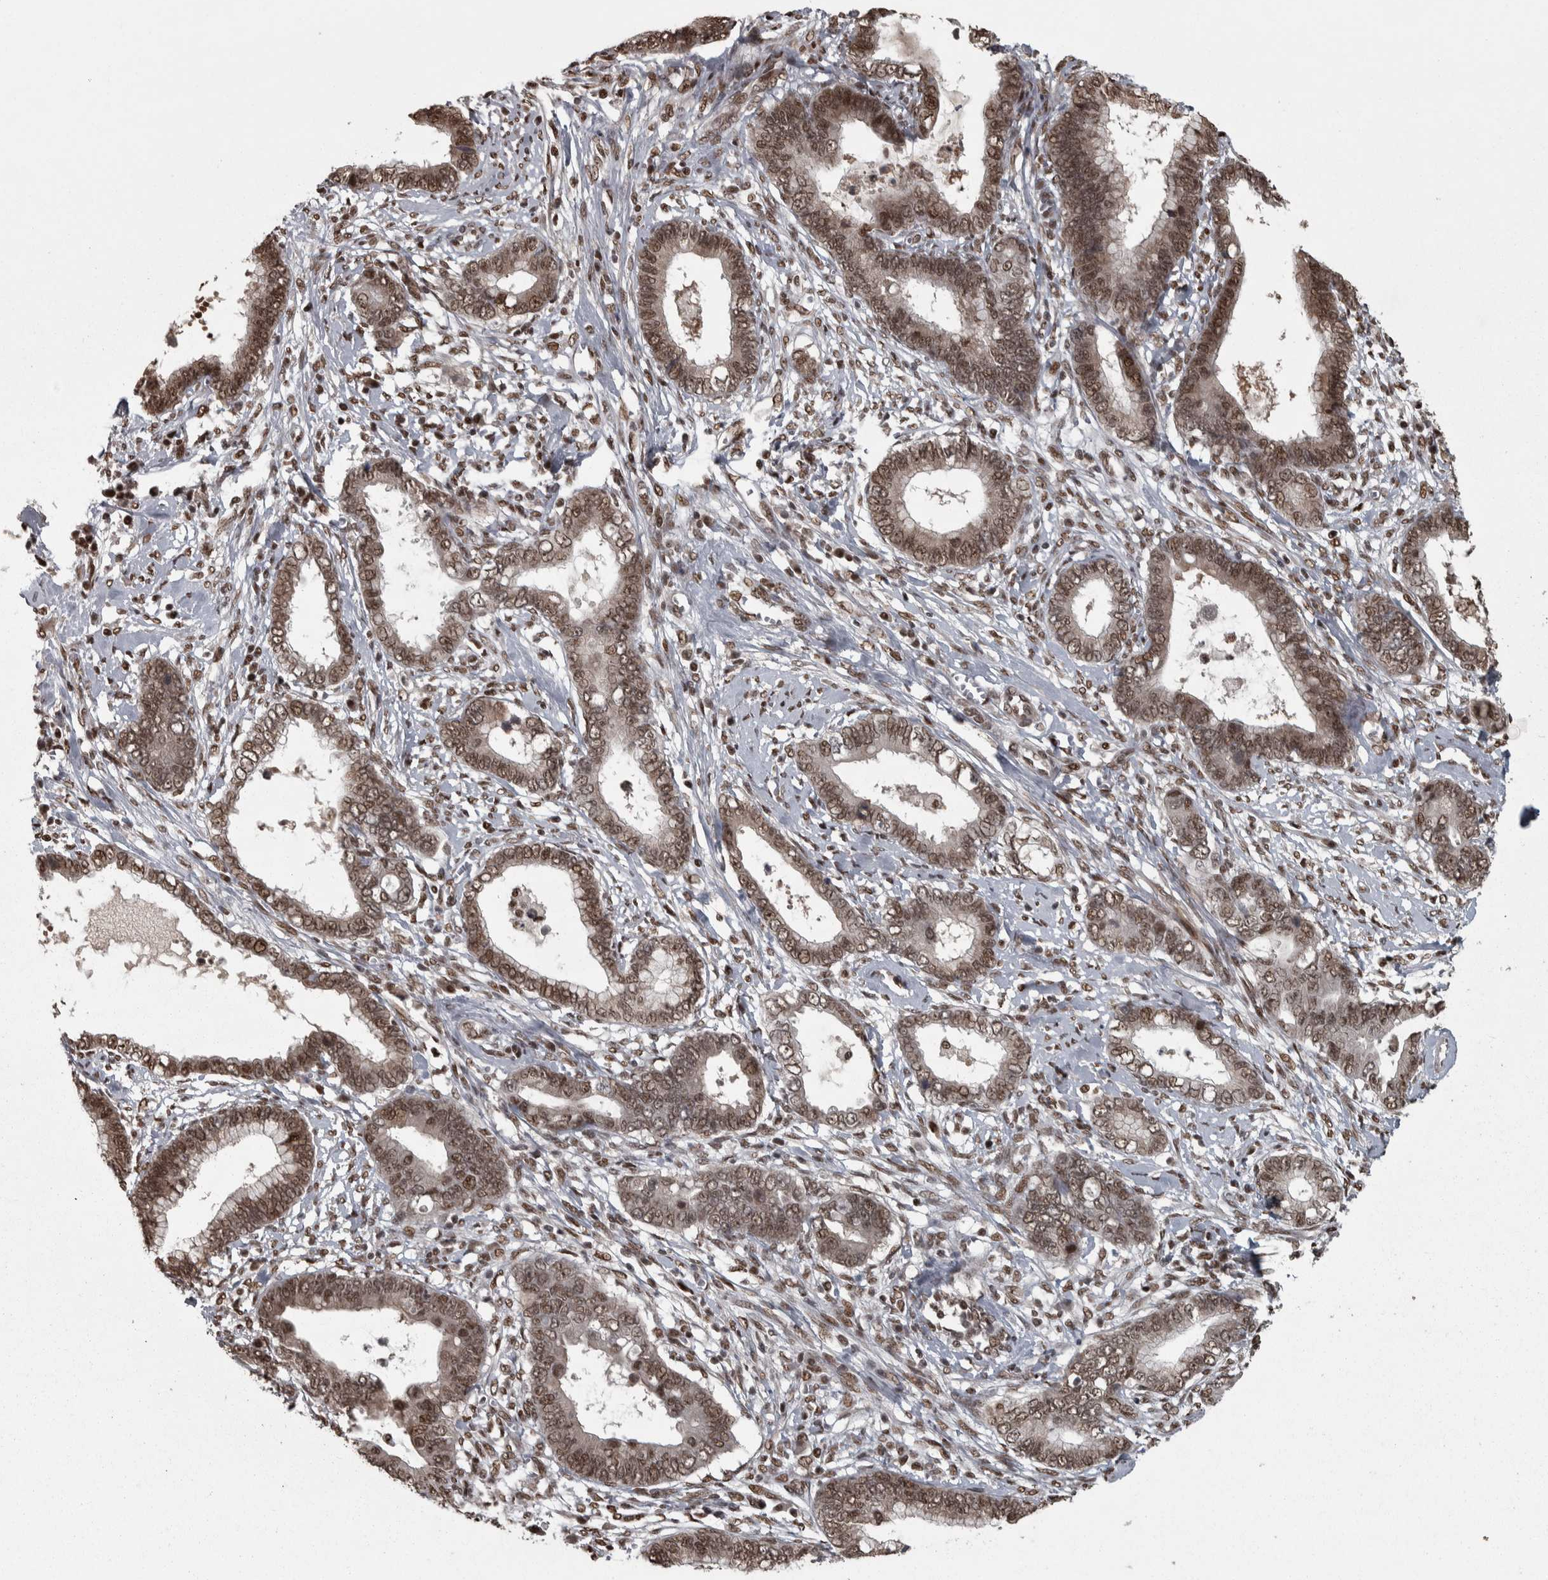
{"staining": {"intensity": "moderate", "quantity": ">75%", "location": "nuclear"}, "tissue": "cervical cancer", "cell_type": "Tumor cells", "image_type": "cancer", "snomed": [{"axis": "morphology", "description": "Adenocarcinoma, NOS"}, {"axis": "topography", "description": "Cervix"}], "caption": "Immunohistochemistry of cervical cancer (adenocarcinoma) displays medium levels of moderate nuclear expression in about >75% of tumor cells. (Brightfield microscopy of DAB IHC at high magnification).", "gene": "ZFHX4", "patient": {"sex": "female", "age": 44}}